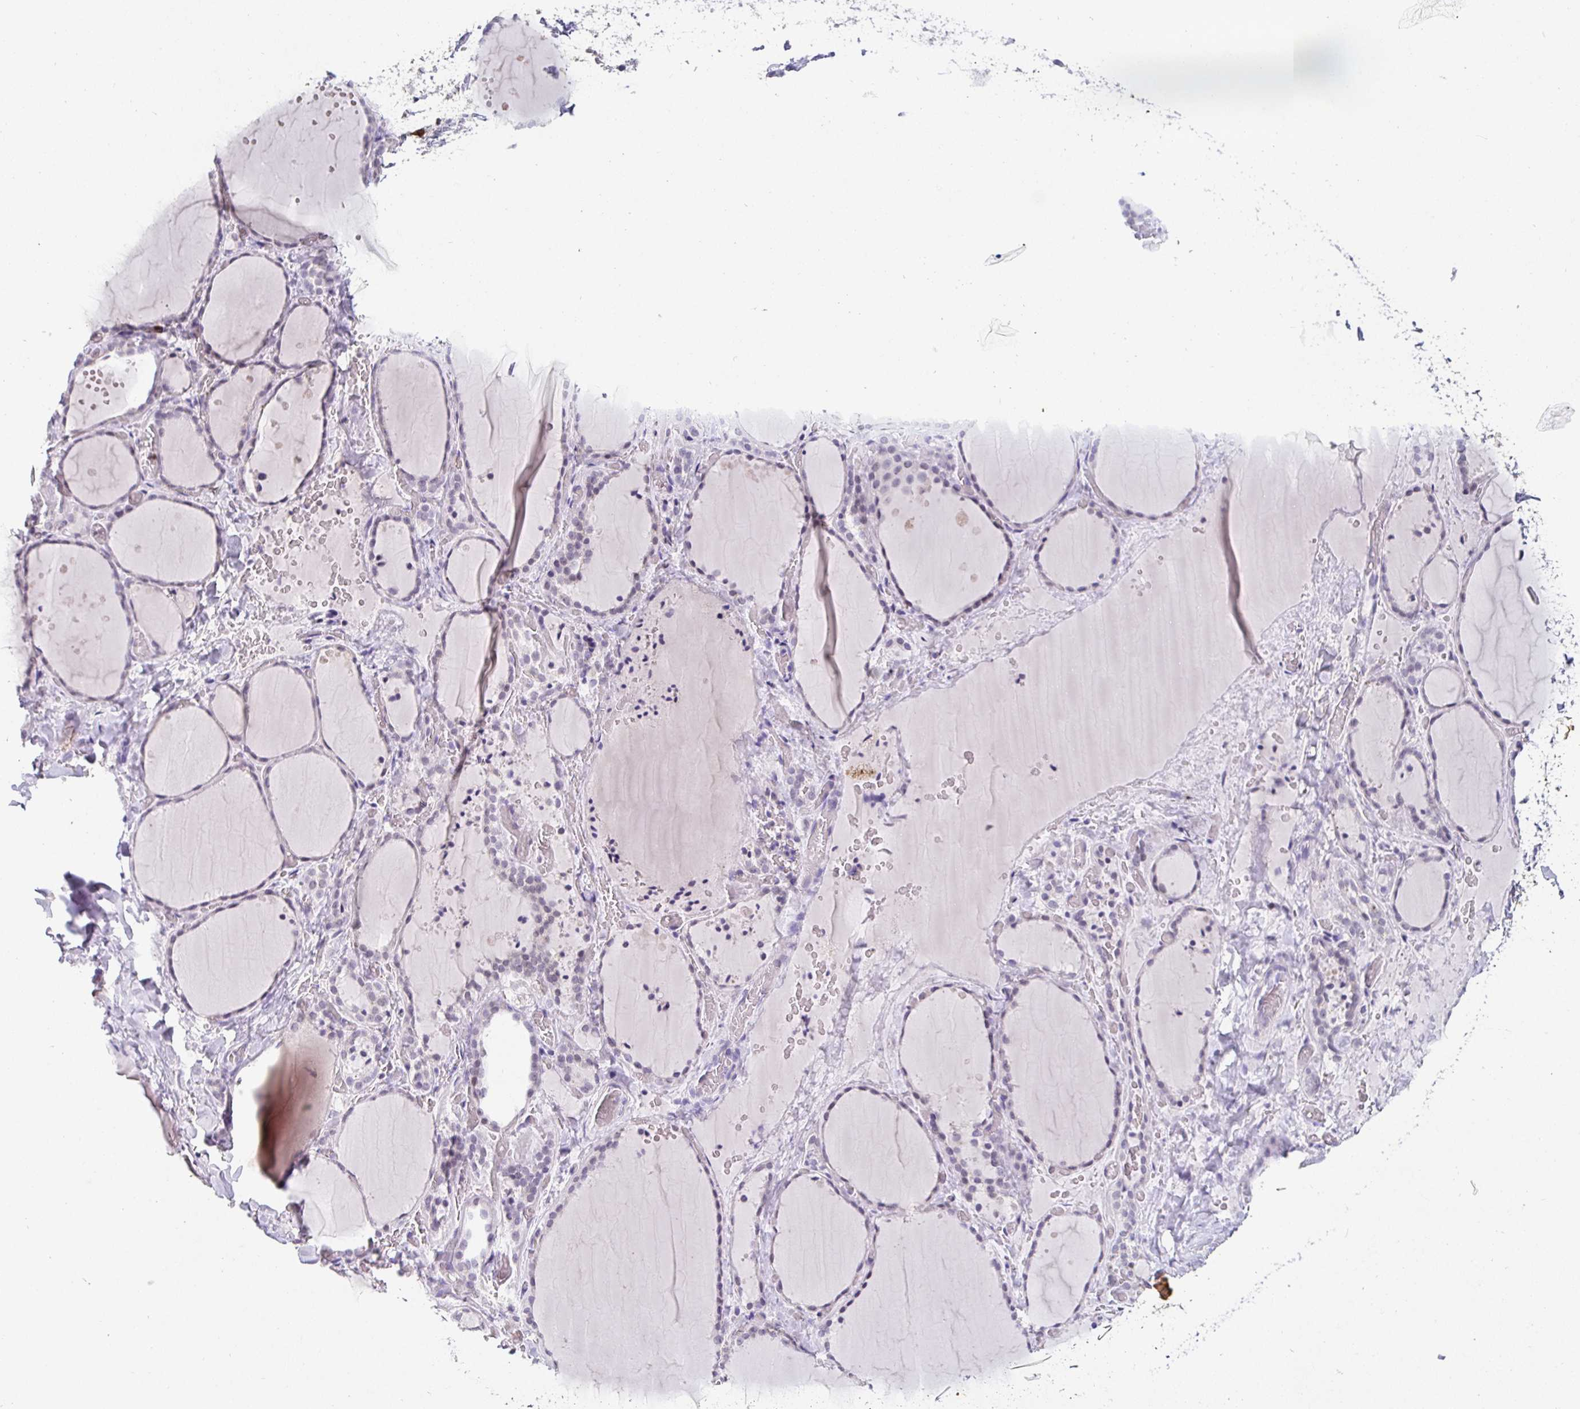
{"staining": {"intensity": "moderate", "quantity": "<25%", "location": "cytoplasmic/membranous"}, "tissue": "thyroid gland", "cell_type": "Glandular cells", "image_type": "normal", "snomed": [{"axis": "morphology", "description": "Normal tissue, NOS"}, {"axis": "topography", "description": "Thyroid gland"}], "caption": "A histopathology image showing moderate cytoplasmic/membranous positivity in approximately <25% of glandular cells in benign thyroid gland, as visualized by brown immunohistochemical staining.", "gene": "SATB1", "patient": {"sex": "female", "age": 36}}